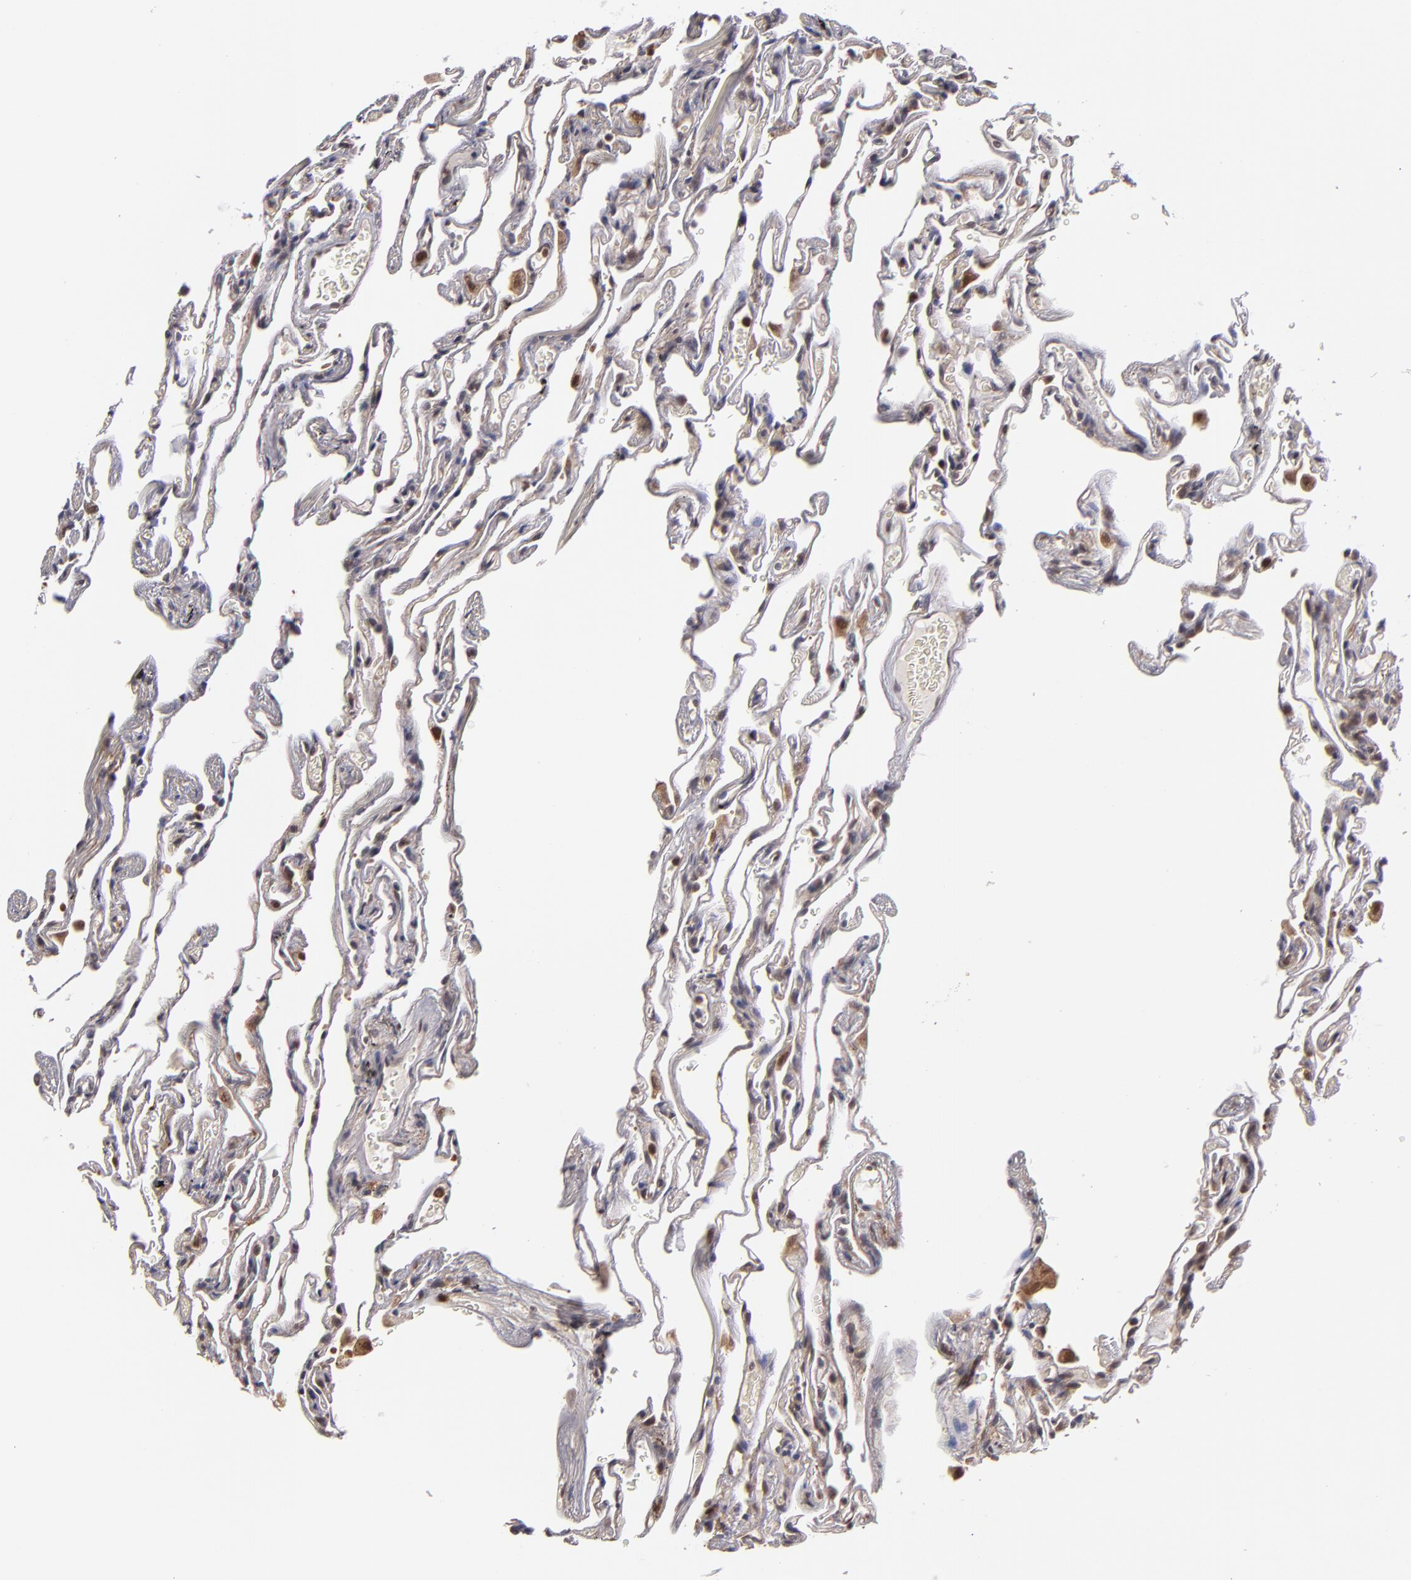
{"staining": {"intensity": "weak", "quantity": "<25%", "location": "cytoplasmic/membranous"}, "tissue": "lung", "cell_type": "Alveolar cells", "image_type": "normal", "snomed": [{"axis": "morphology", "description": "Normal tissue, NOS"}, {"axis": "morphology", "description": "Inflammation, NOS"}, {"axis": "topography", "description": "Lung"}], "caption": "DAB (3,3'-diaminobenzidine) immunohistochemical staining of unremarkable human lung shows no significant staining in alveolar cells.", "gene": "CASP1", "patient": {"sex": "male", "age": 69}}